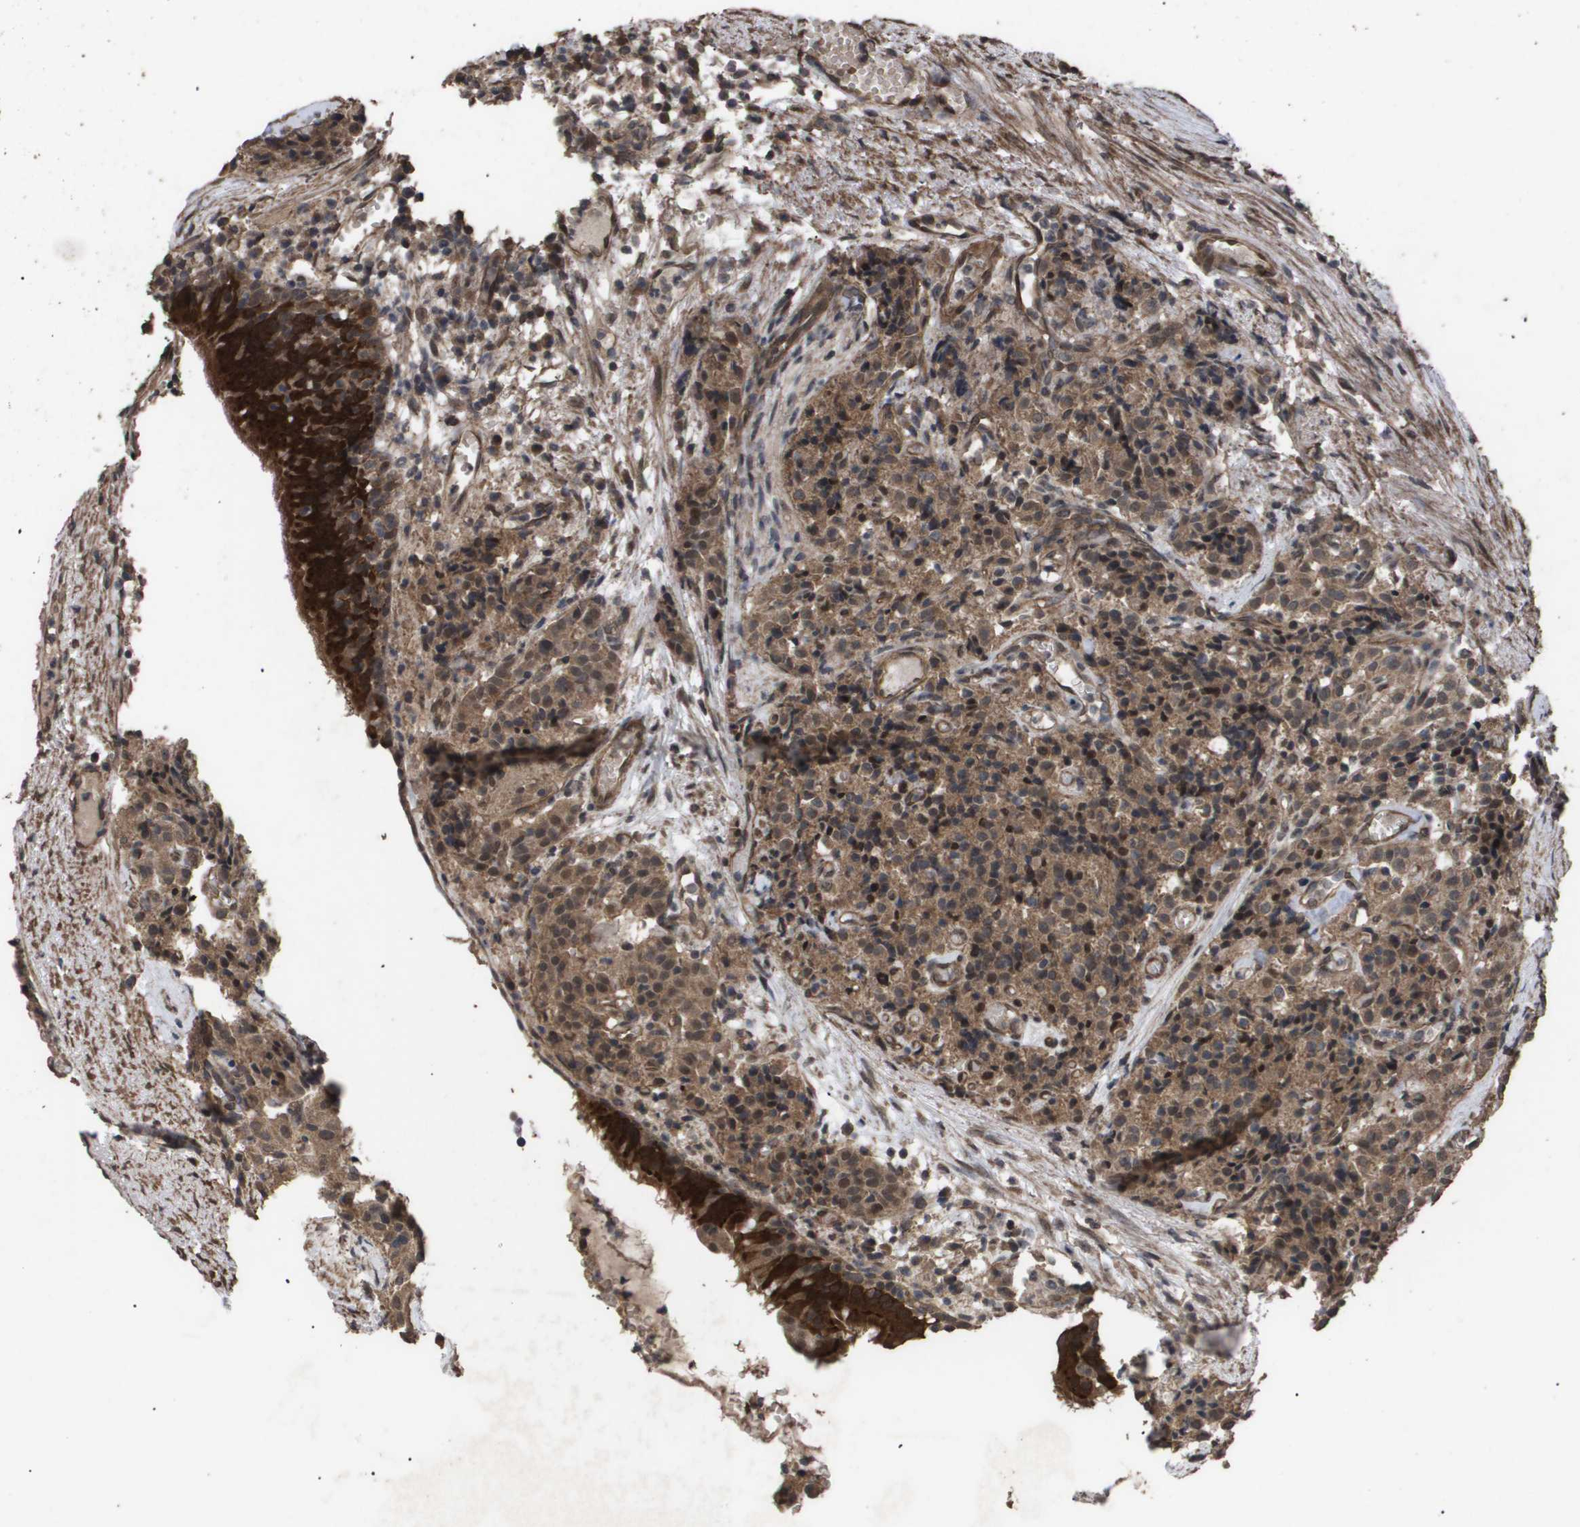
{"staining": {"intensity": "moderate", "quantity": ">75%", "location": "cytoplasmic/membranous"}, "tissue": "carcinoid", "cell_type": "Tumor cells", "image_type": "cancer", "snomed": [{"axis": "morphology", "description": "Carcinoid, malignant, NOS"}, {"axis": "topography", "description": "Lung"}], "caption": "Carcinoid (malignant) stained with a brown dye shows moderate cytoplasmic/membranous positive positivity in approximately >75% of tumor cells.", "gene": "CUL5", "patient": {"sex": "male", "age": 30}}